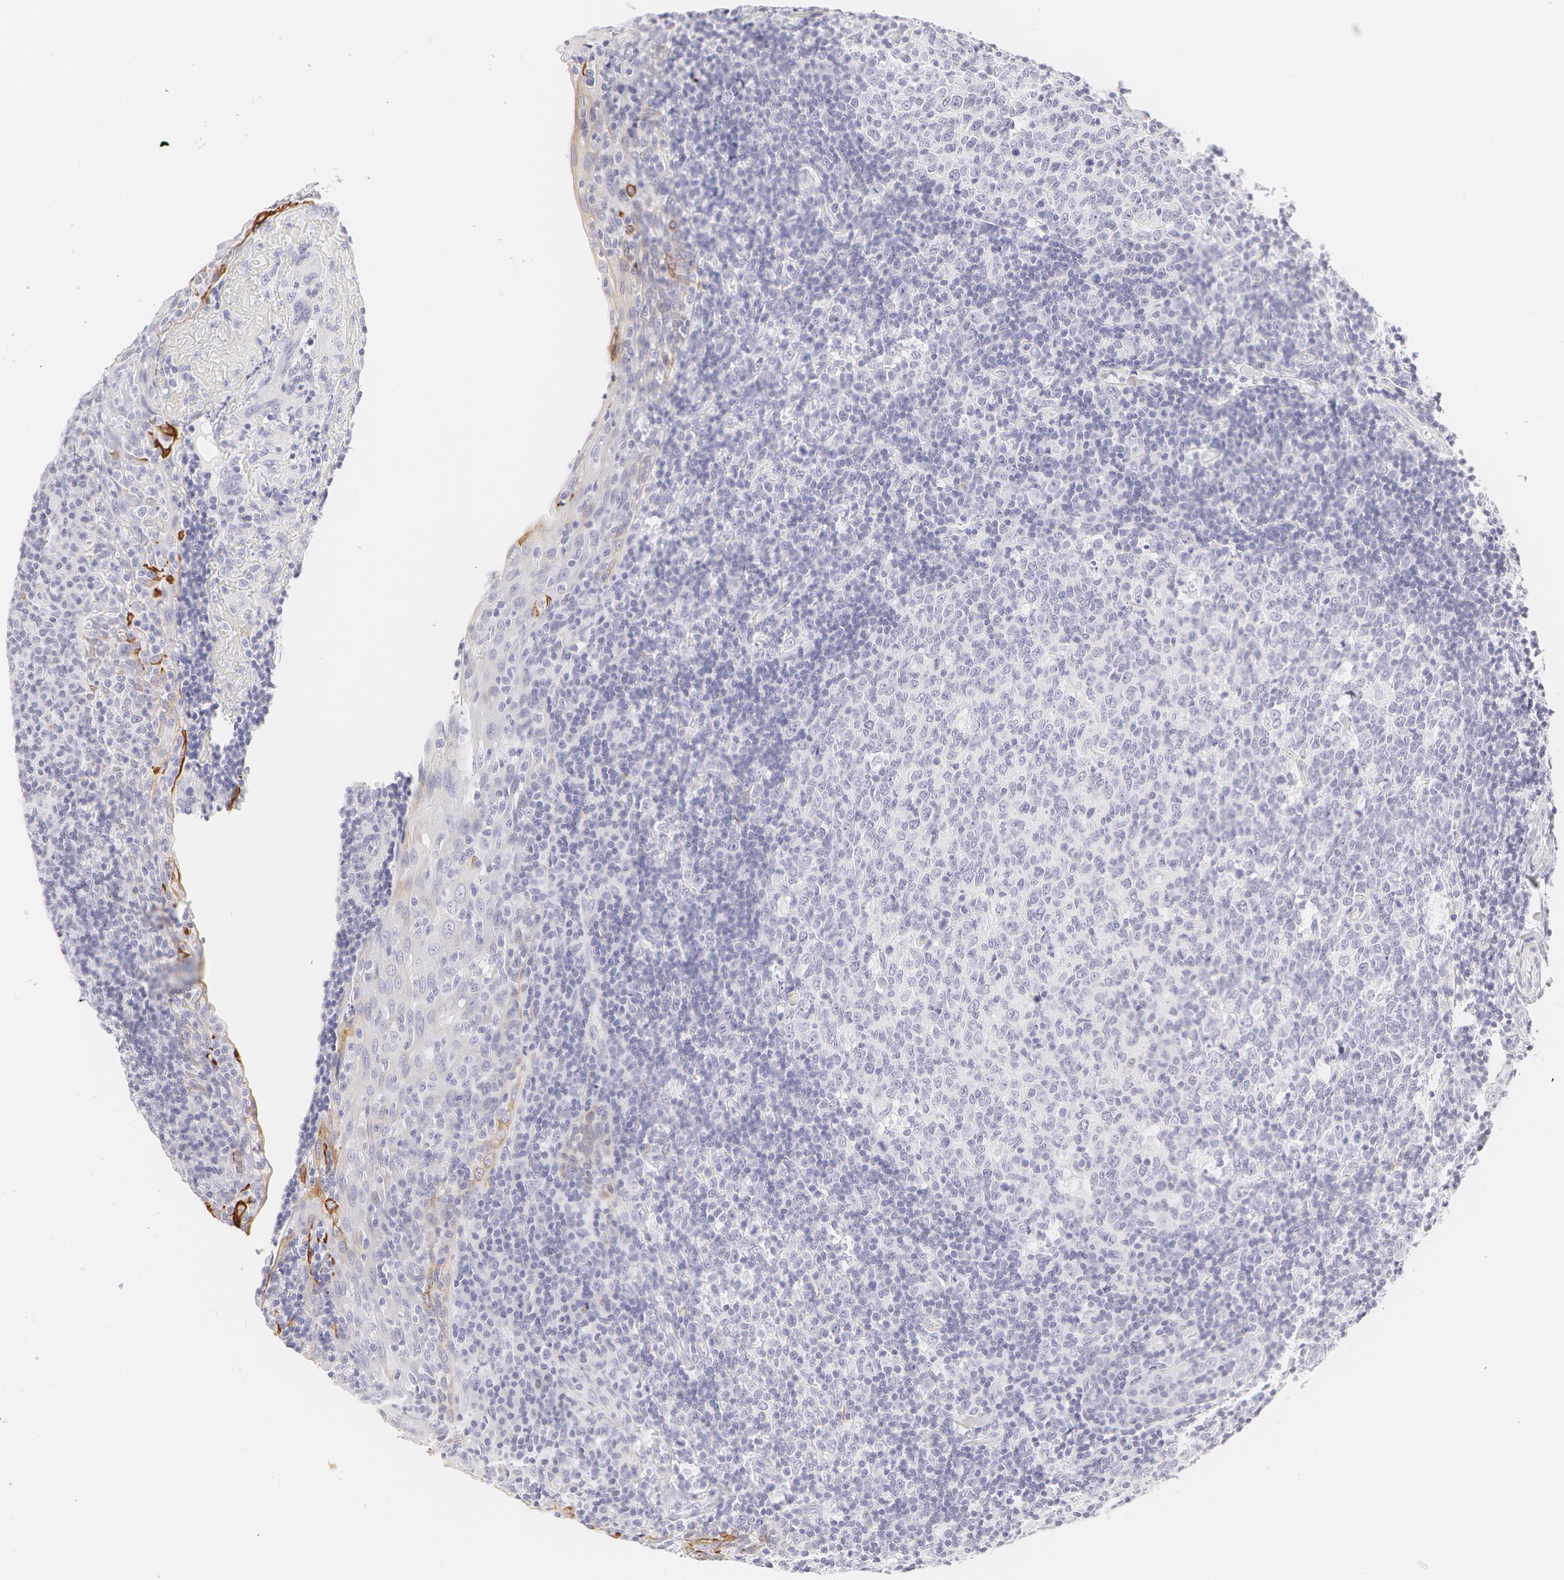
{"staining": {"intensity": "negative", "quantity": "none", "location": "none"}, "tissue": "tonsil", "cell_type": "Germinal center cells", "image_type": "normal", "snomed": [{"axis": "morphology", "description": "Normal tissue, NOS"}, {"axis": "topography", "description": "Tonsil"}], "caption": "Immunohistochemistry of benign human tonsil displays no positivity in germinal center cells.", "gene": "KRT8", "patient": {"sex": "female", "age": 3}}